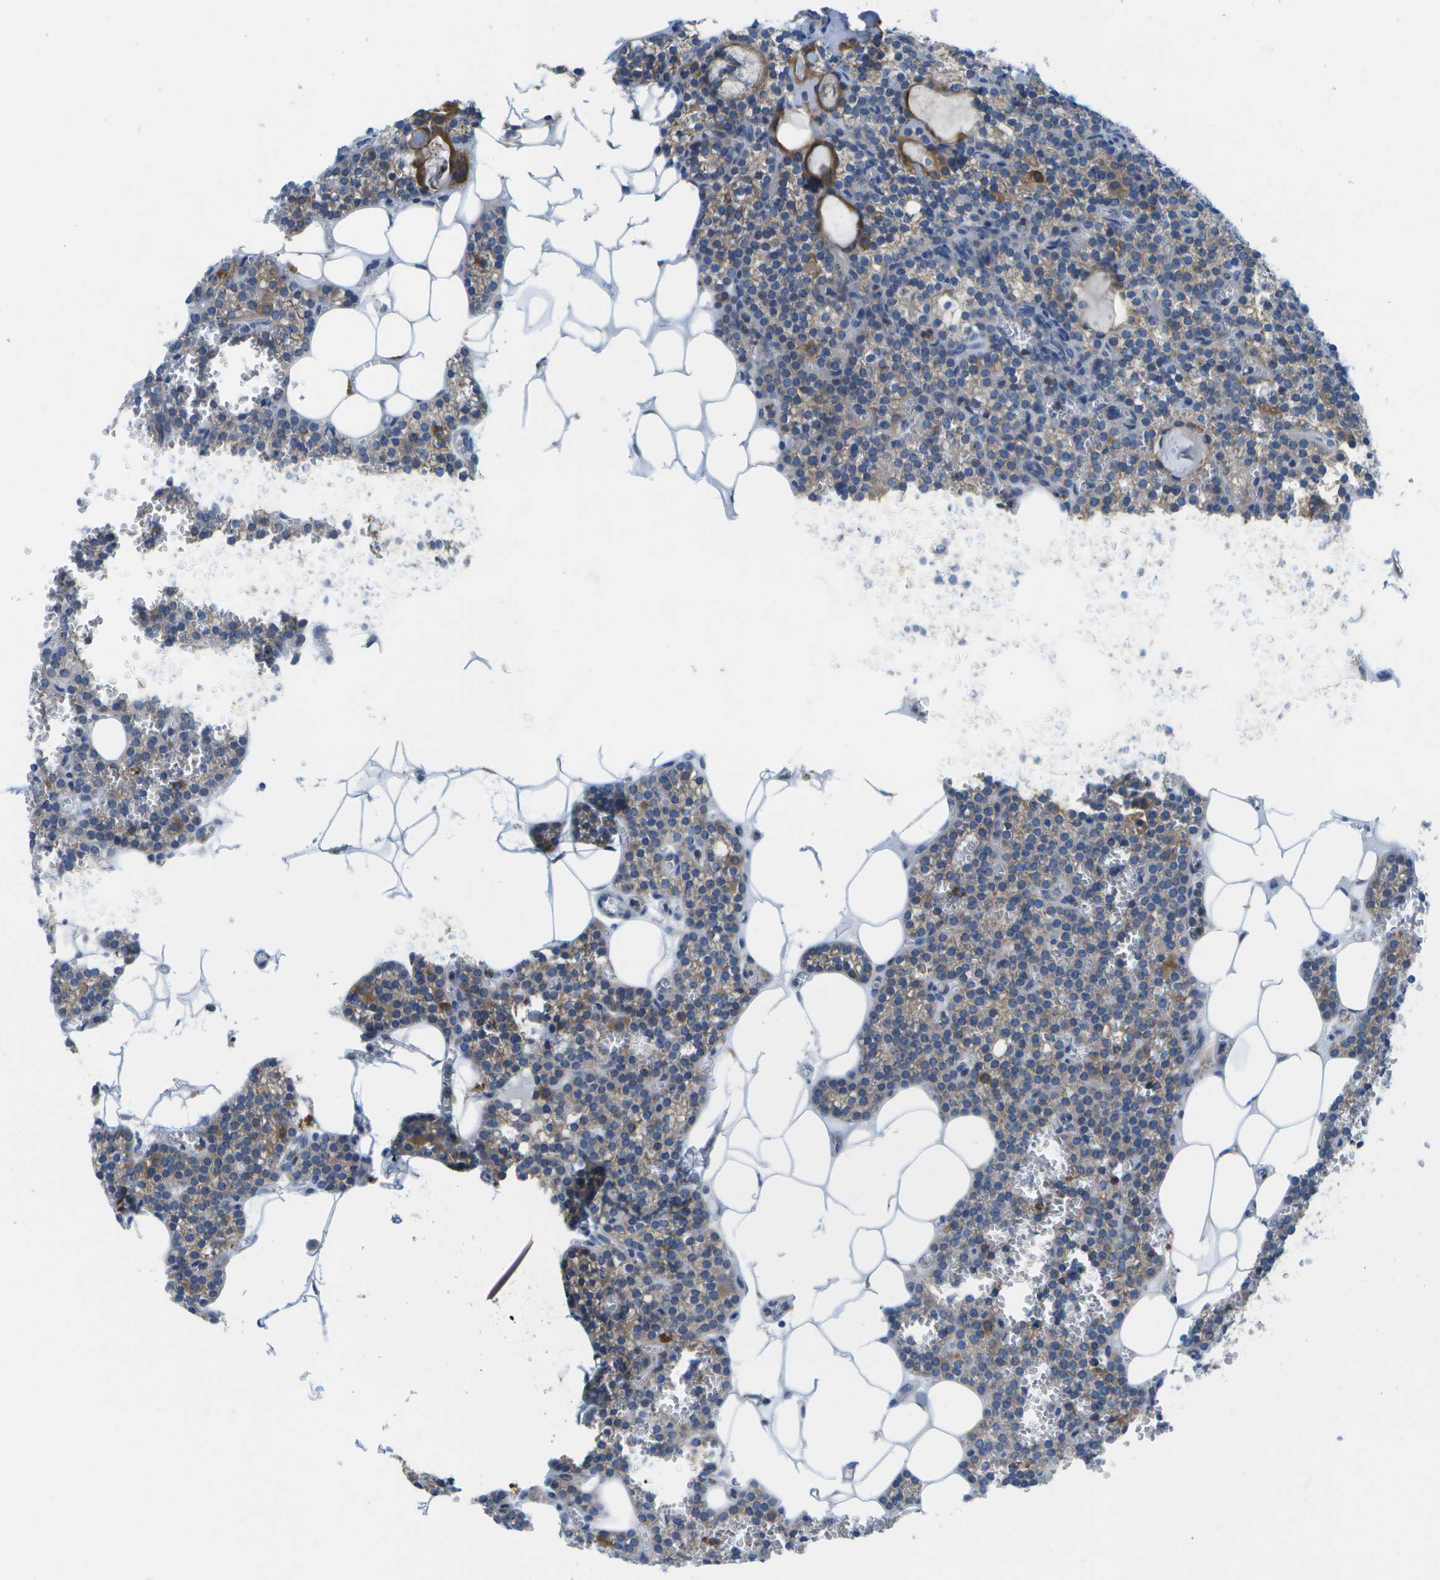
{"staining": {"intensity": "moderate", "quantity": ">75%", "location": "cytoplasmic/membranous"}, "tissue": "parathyroid gland", "cell_type": "Glandular cells", "image_type": "normal", "snomed": [{"axis": "morphology", "description": "Normal tissue, NOS"}, {"axis": "morphology", "description": "Adenoma, NOS"}, {"axis": "topography", "description": "Parathyroid gland"}], "caption": "Immunohistochemical staining of unremarkable human parathyroid gland exhibits moderate cytoplasmic/membranous protein positivity in about >75% of glandular cells.", "gene": "GDF5", "patient": {"sex": "female", "age": 58}}